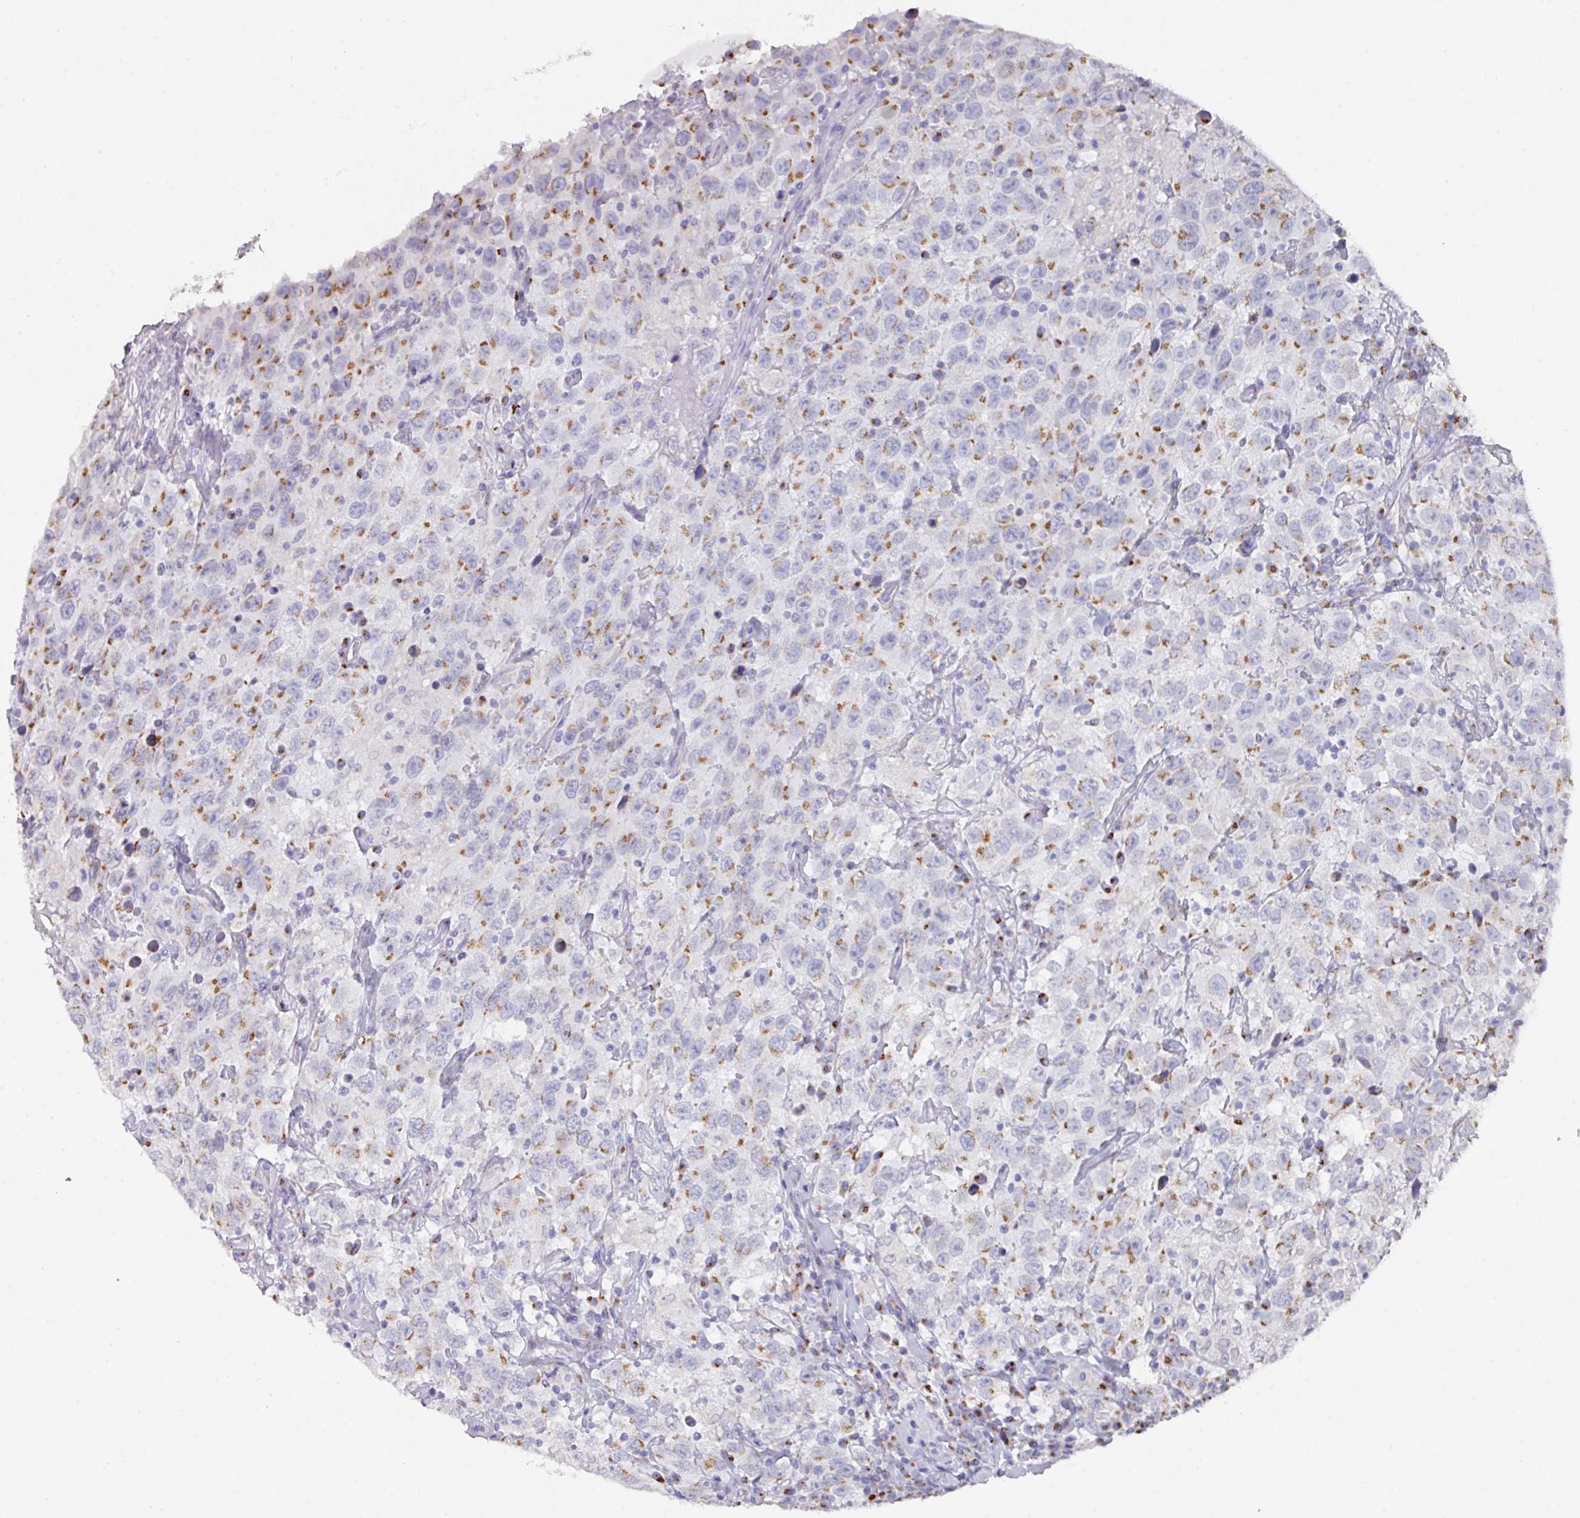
{"staining": {"intensity": "moderate", "quantity": "25%-75%", "location": "cytoplasmic/membranous"}, "tissue": "testis cancer", "cell_type": "Tumor cells", "image_type": "cancer", "snomed": [{"axis": "morphology", "description": "Seminoma, NOS"}, {"axis": "topography", "description": "Testis"}], "caption": "The histopathology image shows immunohistochemical staining of testis cancer. There is moderate cytoplasmic/membranous staining is identified in approximately 25%-75% of tumor cells.", "gene": "VKORC1L1", "patient": {"sex": "male", "age": 41}}